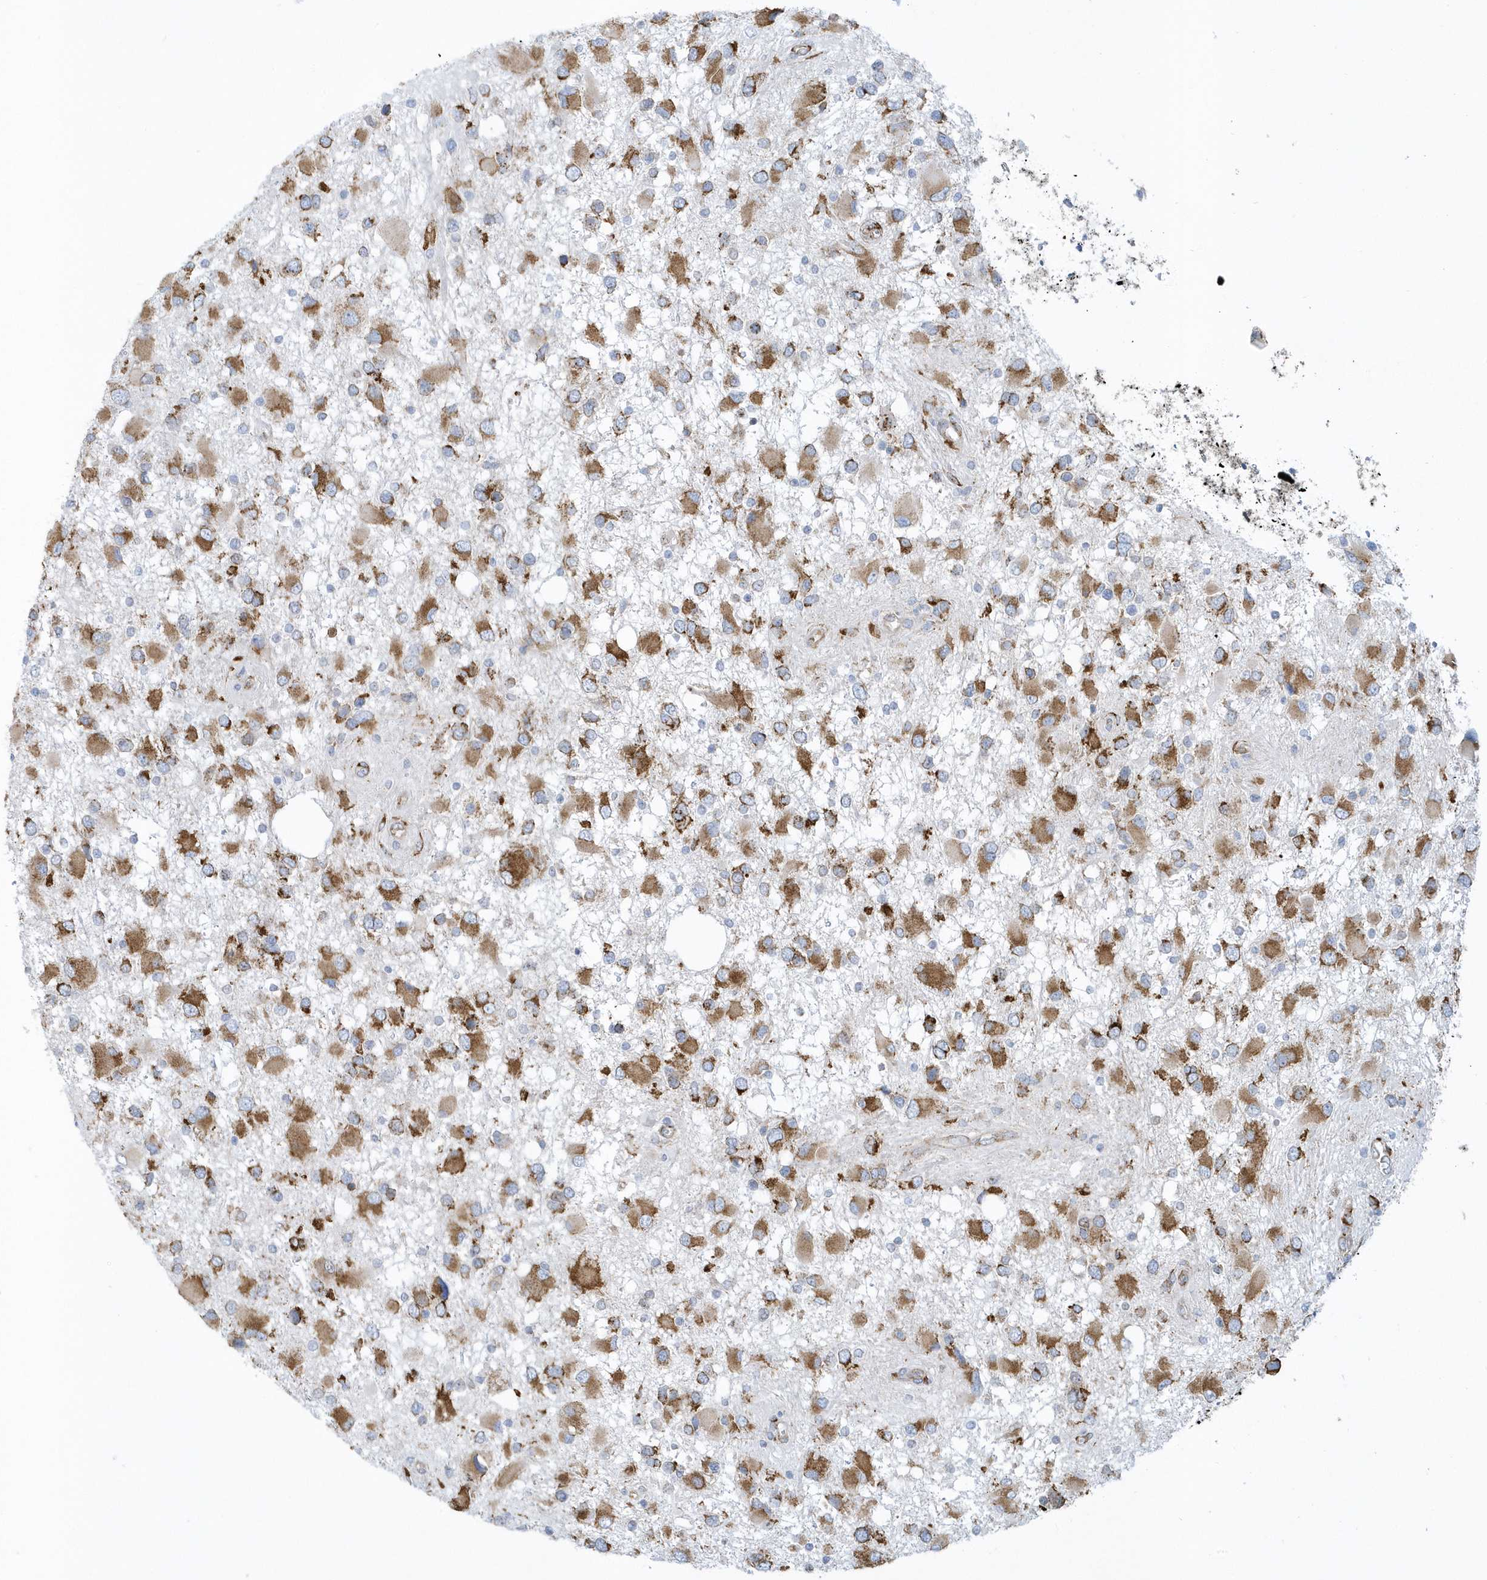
{"staining": {"intensity": "moderate", "quantity": ">75%", "location": "cytoplasmic/membranous"}, "tissue": "glioma", "cell_type": "Tumor cells", "image_type": "cancer", "snomed": [{"axis": "morphology", "description": "Glioma, malignant, High grade"}, {"axis": "topography", "description": "Brain"}], "caption": "This is an image of immunohistochemistry staining of high-grade glioma (malignant), which shows moderate expression in the cytoplasmic/membranous of tumor cells.", "gene": "DCAF1", "patient": {"sex": "male", "age": 53}}